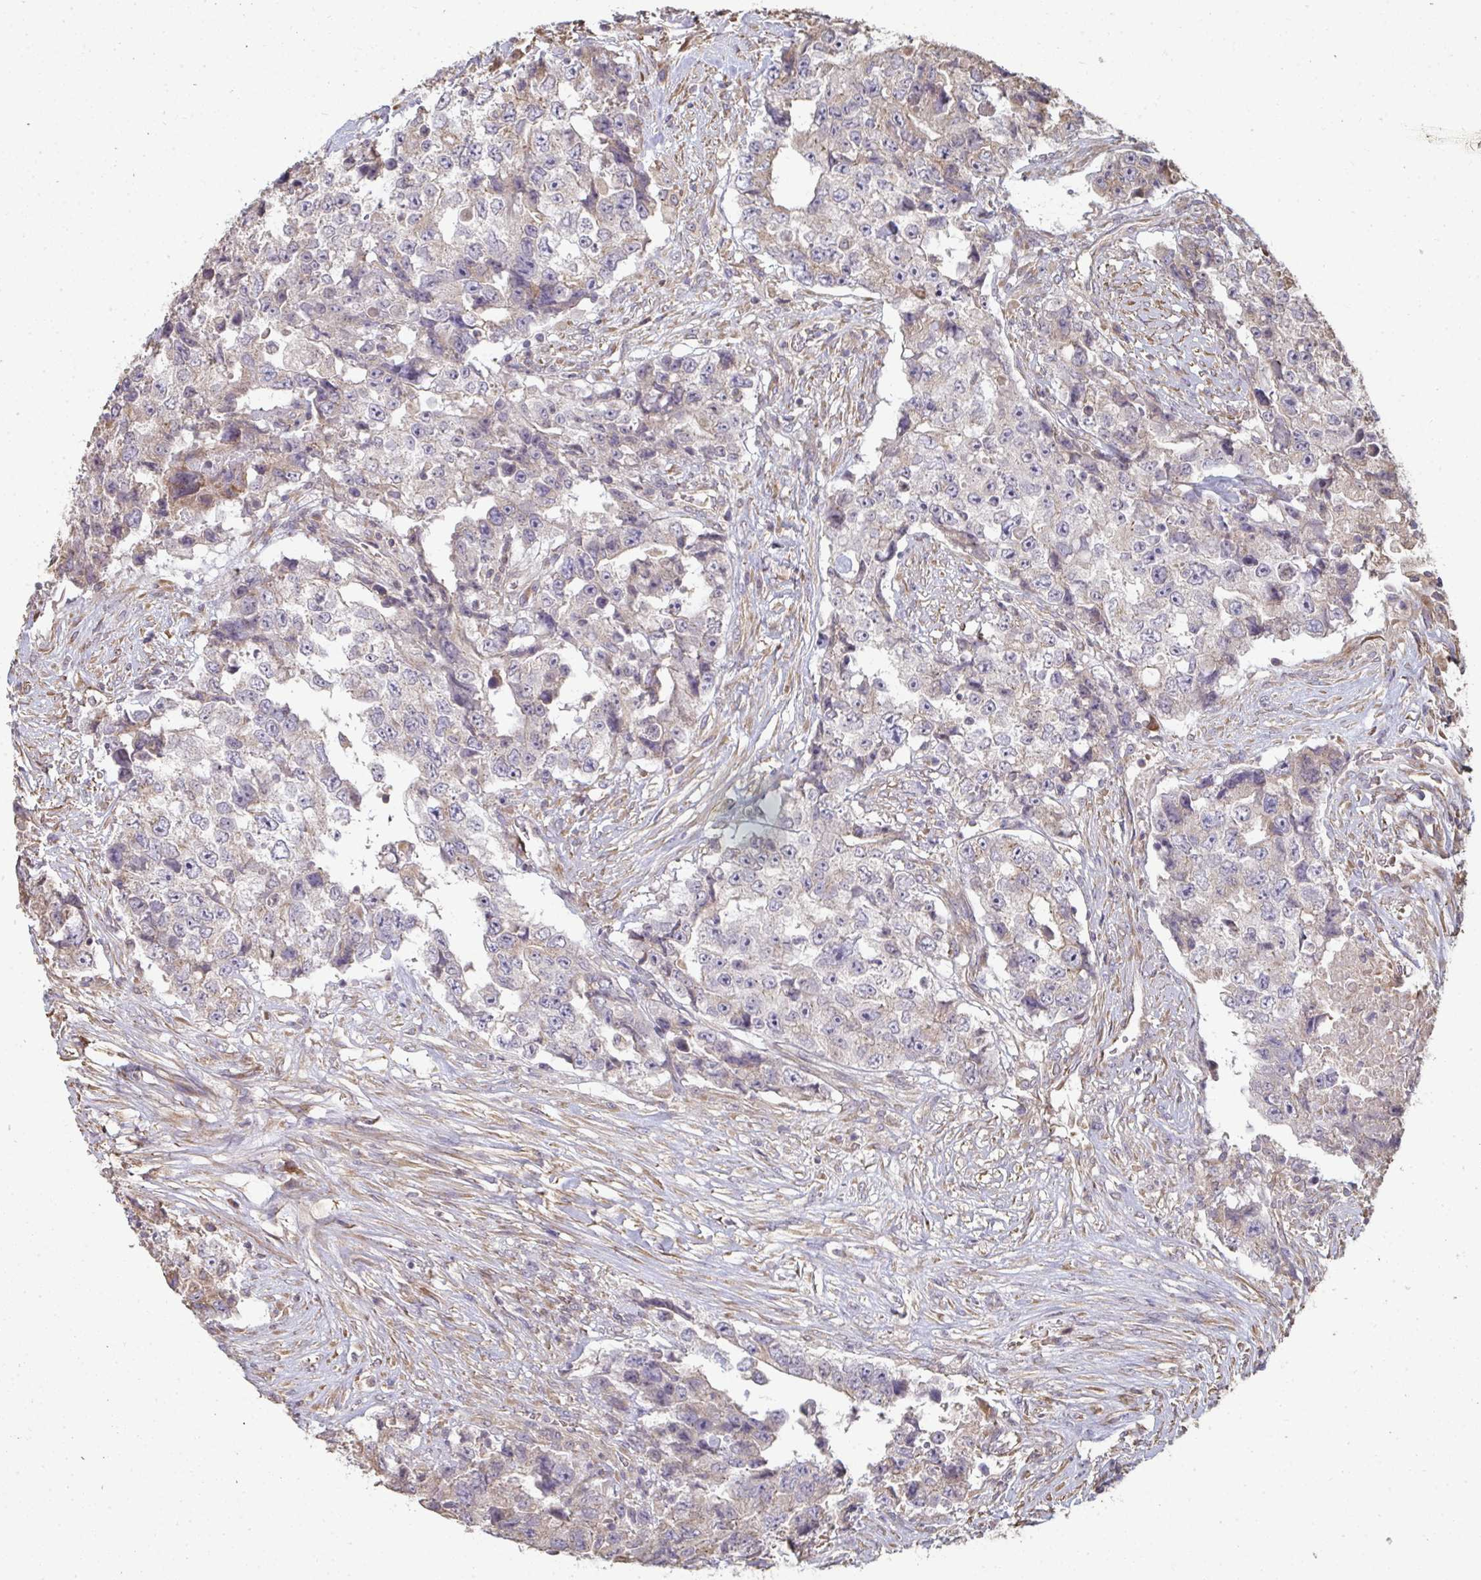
{"staining": {"intensity": "weak", "quantity": "25%-75%", "location": "cytoplasmic/membranous"}, "tissue": "testis cancer", "cell_type": "Tumor cells", "image_type": "cancer", "snomed": [{"axis": "morphology", "description": "Carcinoma, Embryonal, NOS"}, {"axis": "topography", "description": "Testis"}], "caption": "Brown immunohistochemical staining in human embryonal carcinoma (testis) displays weak cytoplasmic/membranous expression in about 25%-75% of tumor cells. (IHC, brightfield microscopy, high magnification).", "gene": "ZFYVE28", "patient": {"sex": "male", "age": 24}}